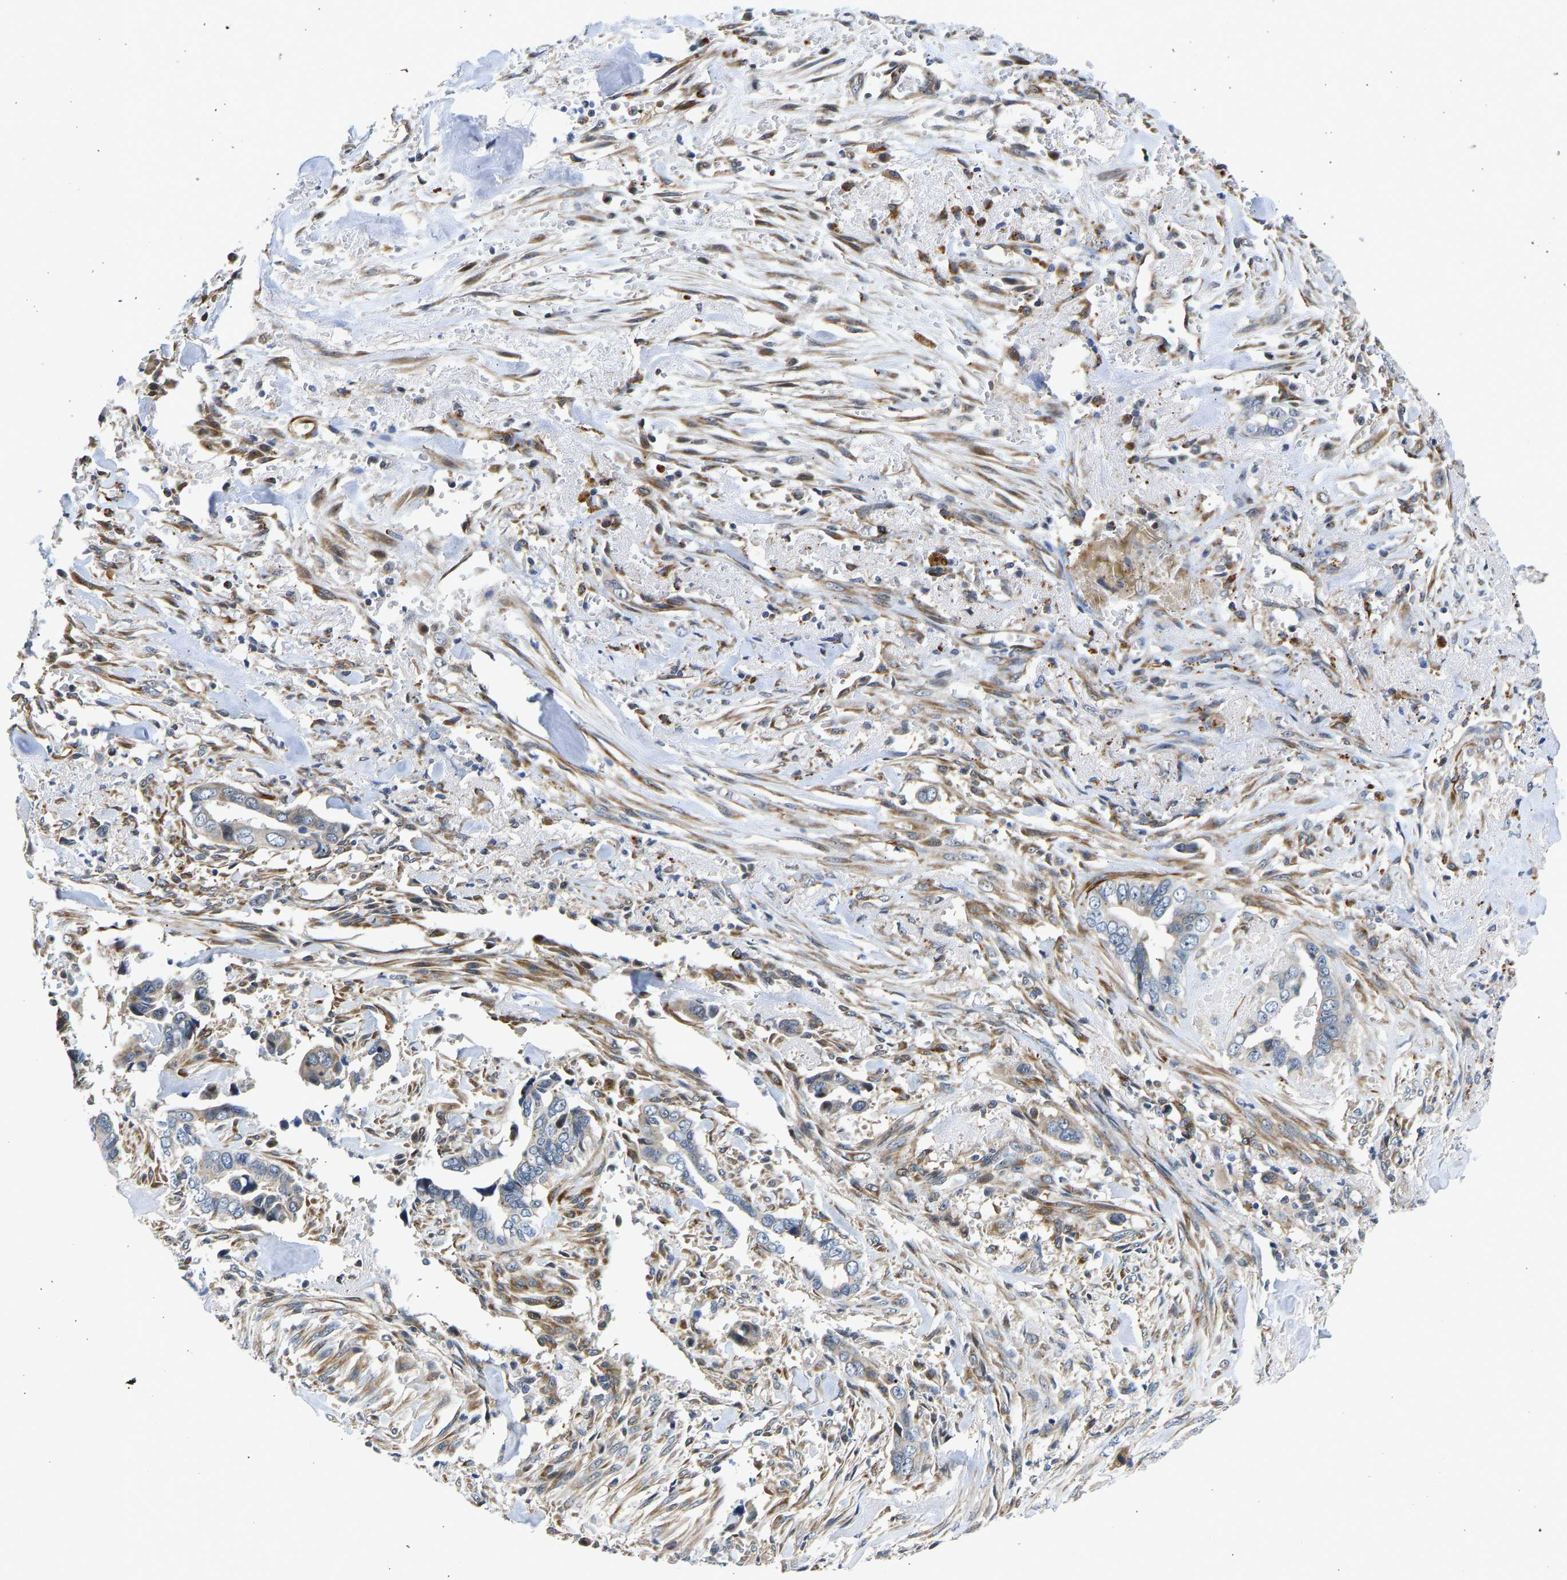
{"staining": {"intensity": "weak", "quantity": "<25%", "location": "cytoplasmic/membranous"}, "tissue": "liver cancer", "cell_type": "Tumor cells", "image_type": "cancer", "snomed": [{"axis": "morphology", "description": "Cholangiocarcinoma"}, {"axis": "topography", "description": "Liver"}], "caption": "This is an IHC histopathology image of human liver cancer (cholangiocarcinoma). There is no expression in tumor cells.", "gene": "RESF1", "patient": {"sex": "female", "age": 79}}